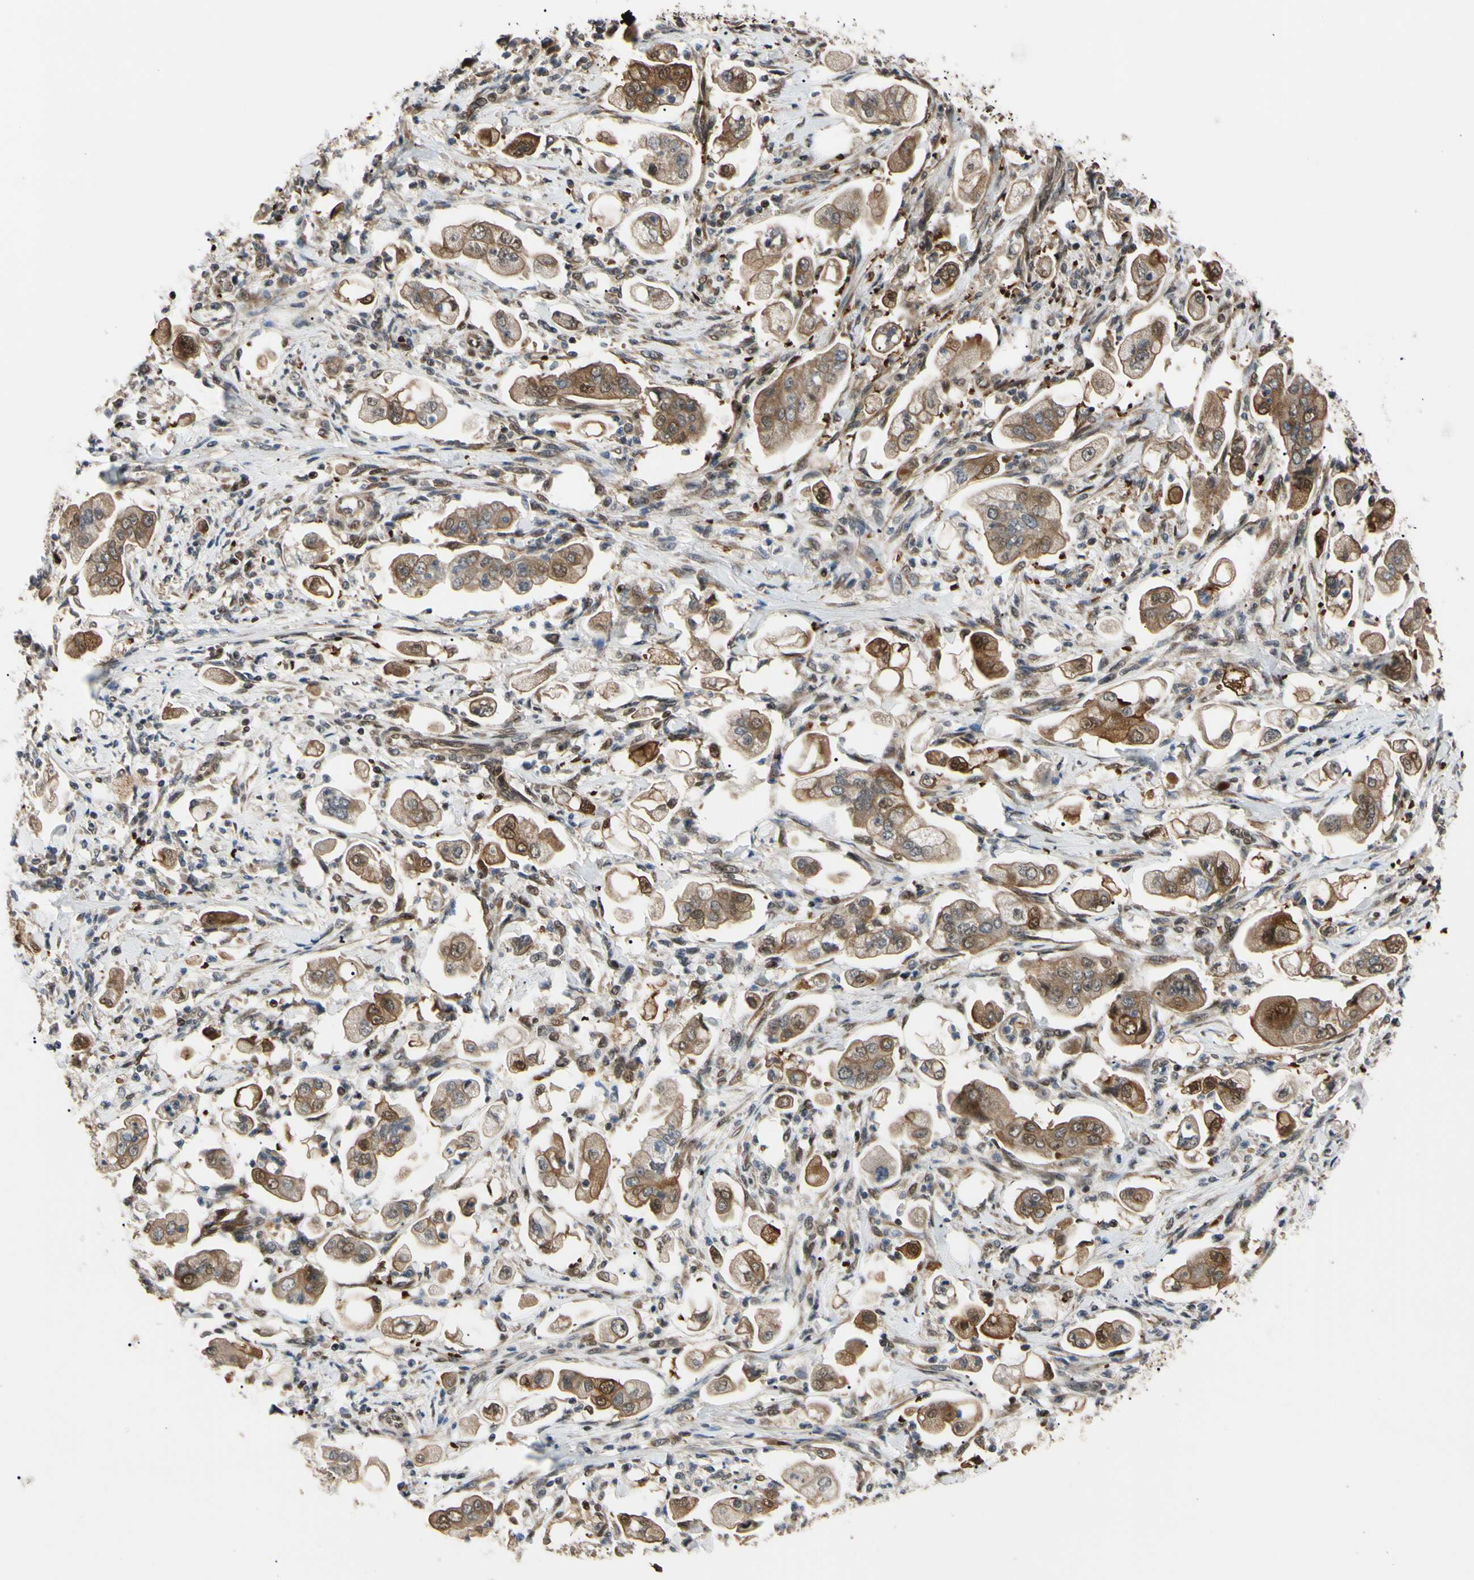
{"staining": {"intensity": "moderate", "quantity": ">75%", "location": "cytoplasmic/membranous,nuclear"}, "tissue": "stomach cancer", "cell_type": "Tumor cells", "image_type": "cancer", "snomed": [{"axis": "morphology", "description": "Adenocarcinoma, NOS"}, {"axis": "topography", "description": "Stomach"}], "caption": "A brown stain labels moderate cytoplasmic/membranous and nuclear expression of a protein in stomach cancer tumor cells.", "gene": "THAP12", "patient": {"sex": "male", "age": 62}}